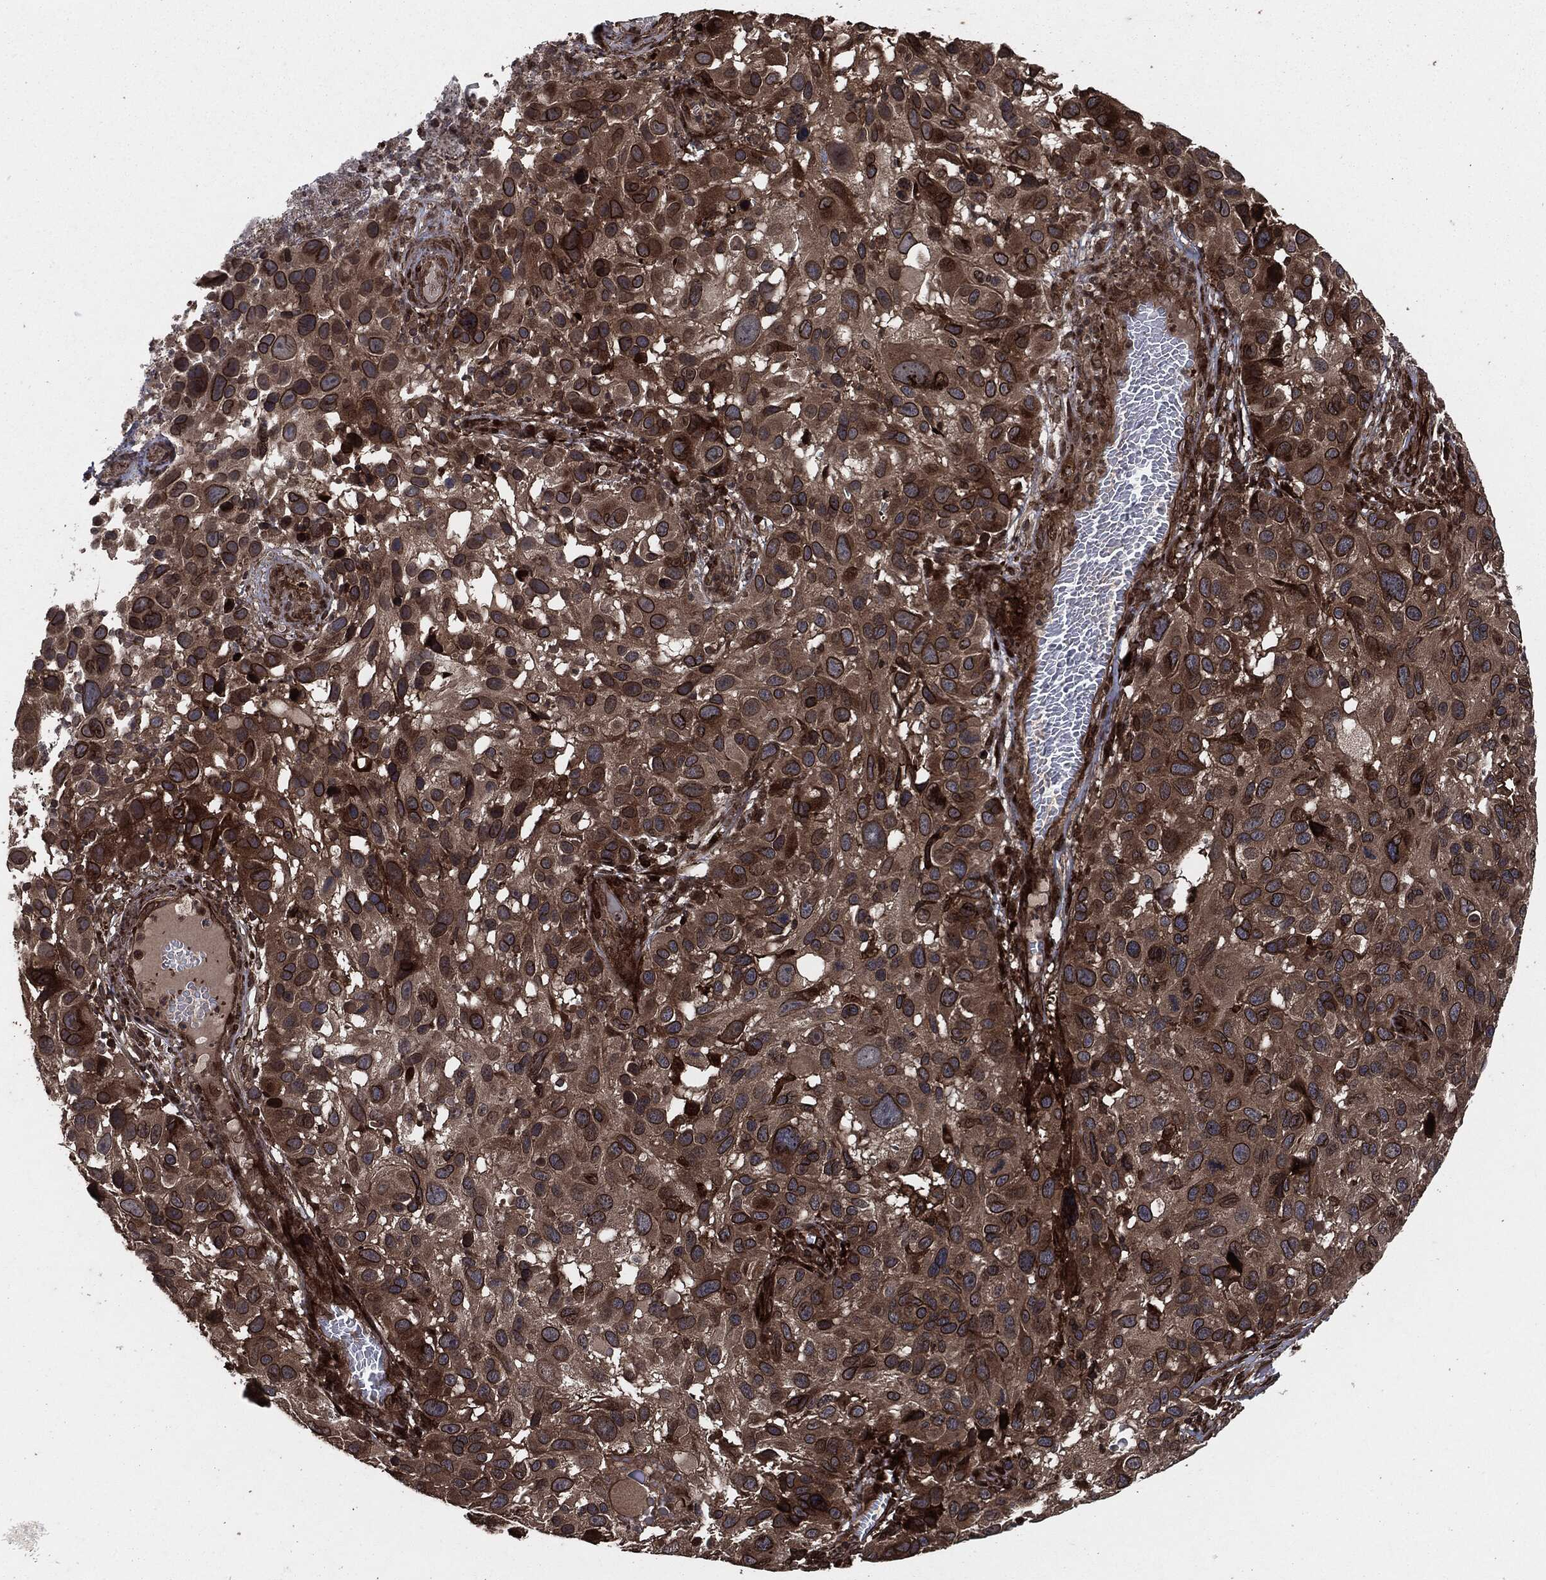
{"staining": {"intensity": "moderate", "quantity": ">75%", "location": "cytoplasmic/membranous"}, "tissue": "melanoma", "cell_type": "Tumor cells", "image_type": "cancer", "snomed": [{"axis": "morphology", "description": "Malignant melanoma, NOS"}, {"axis": "topography", "description": "Skin"}], "caption": "Protein expression analysis of melanoma shows moderate cytoplasmic/membranous staining in approximately >75% of tumor cells.", "gene": "IFIT1", "patient": {"sex": "male", "age": 53}}